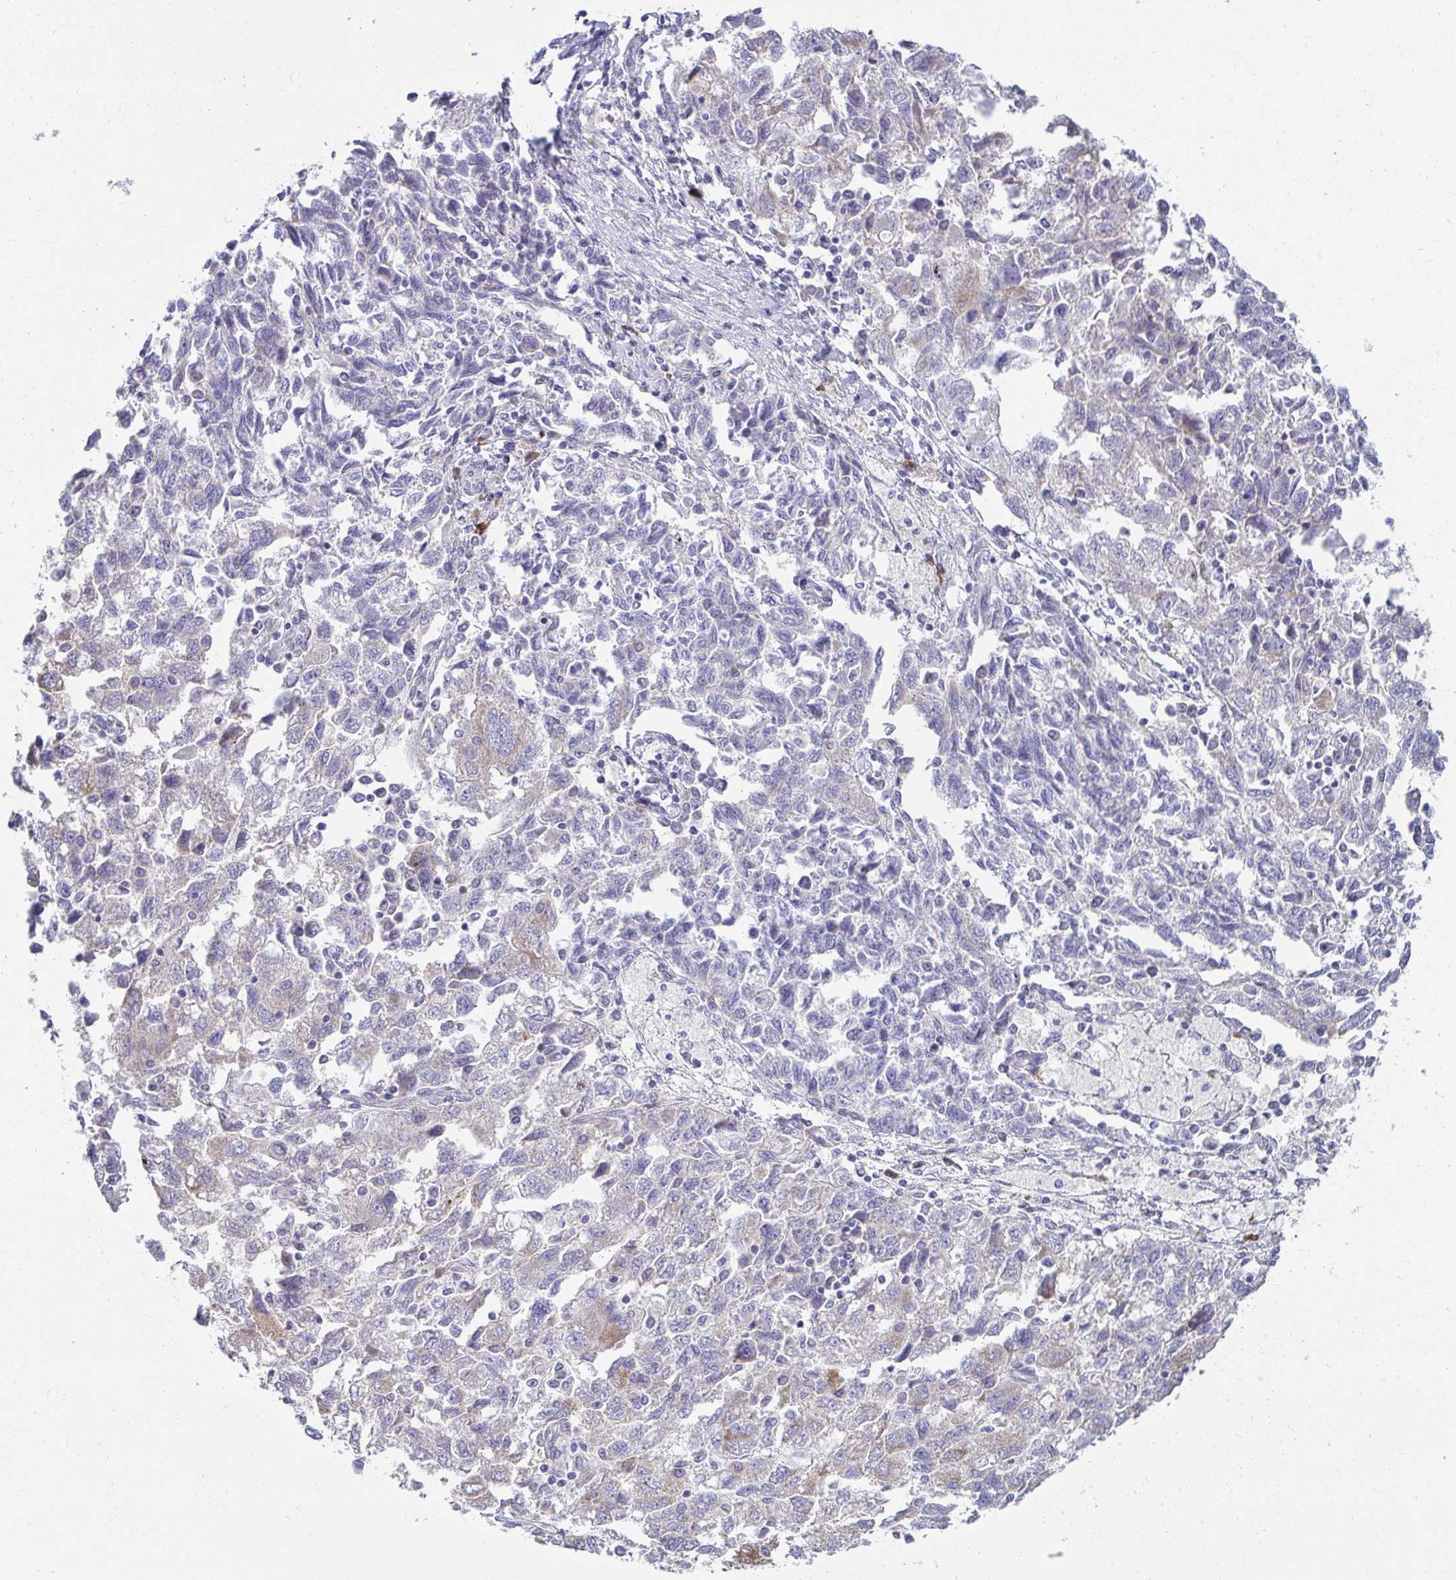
{"staining": {"intensity": "weak", "quantity": "<25%", "location": "cytoplasmic/membranous"}, "tissue": "ovarian cancer", "cell_type": "Tumor cells", "image_type": "cancer", "snomed": [{"axis": "morphology", "description": "Carcinoma, NOS"}, {"axis": "morphology", "description": "Cystadenocarcinoma, serous, NOS"}, {"axis": "topography", "description": "Ovary"}], "caption": "An immunohistochemistry photomicrograph of ovarian cancer (serous cystadenocarcinoma) is shown. There is no staining in tumor cells of ovarian cancer (serous cystadenocarcinoma). (Brightfield microscopy of DAB (3,3'-diaminobenzidine) immunohistochemistry (IHC) at high magnification).", "gene": "FASLG", "patient": {"sex": "female", "age": 69}}